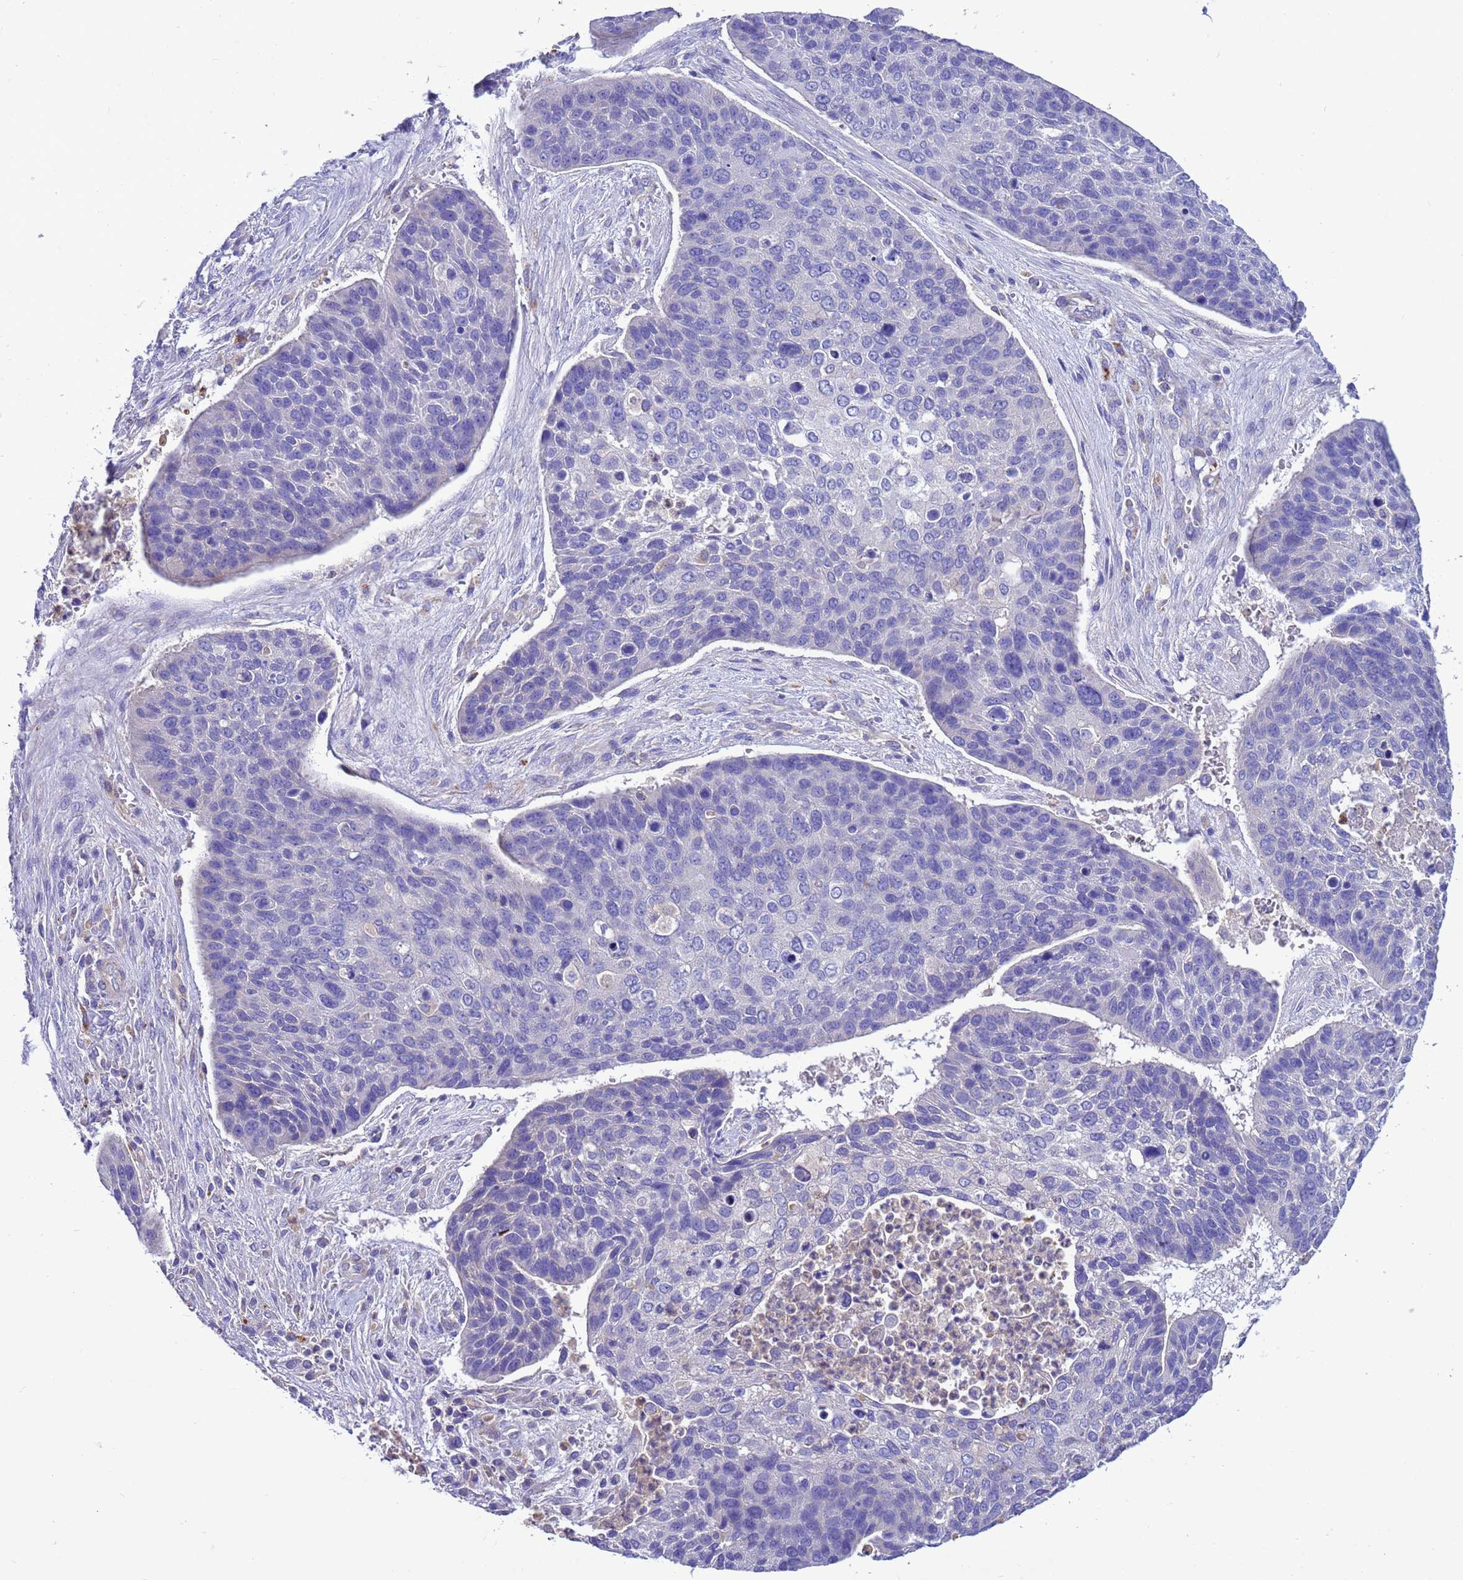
{"staining": {"intensity": "negative", "quantity": "none", "location": "none"}, "tissue": "skin cancer", "cell_type": "Tumor cells", "image_type": "cancer", "snomed": [{"axis": "morphology", "description": "Basal cell carcinoma"}, {"axis": "topography", "description": "Skin"}], "caption": "High magnification brightfield microscopy of skin basal cell carcinoma stained with DAB (3,3'-diaminobenzidine) (brown) and counterstained with hematoxylin (blue): tumor cells show no significant staining.", "gene": "KICS2", "patient": {"sex": "female", "age": 74}}